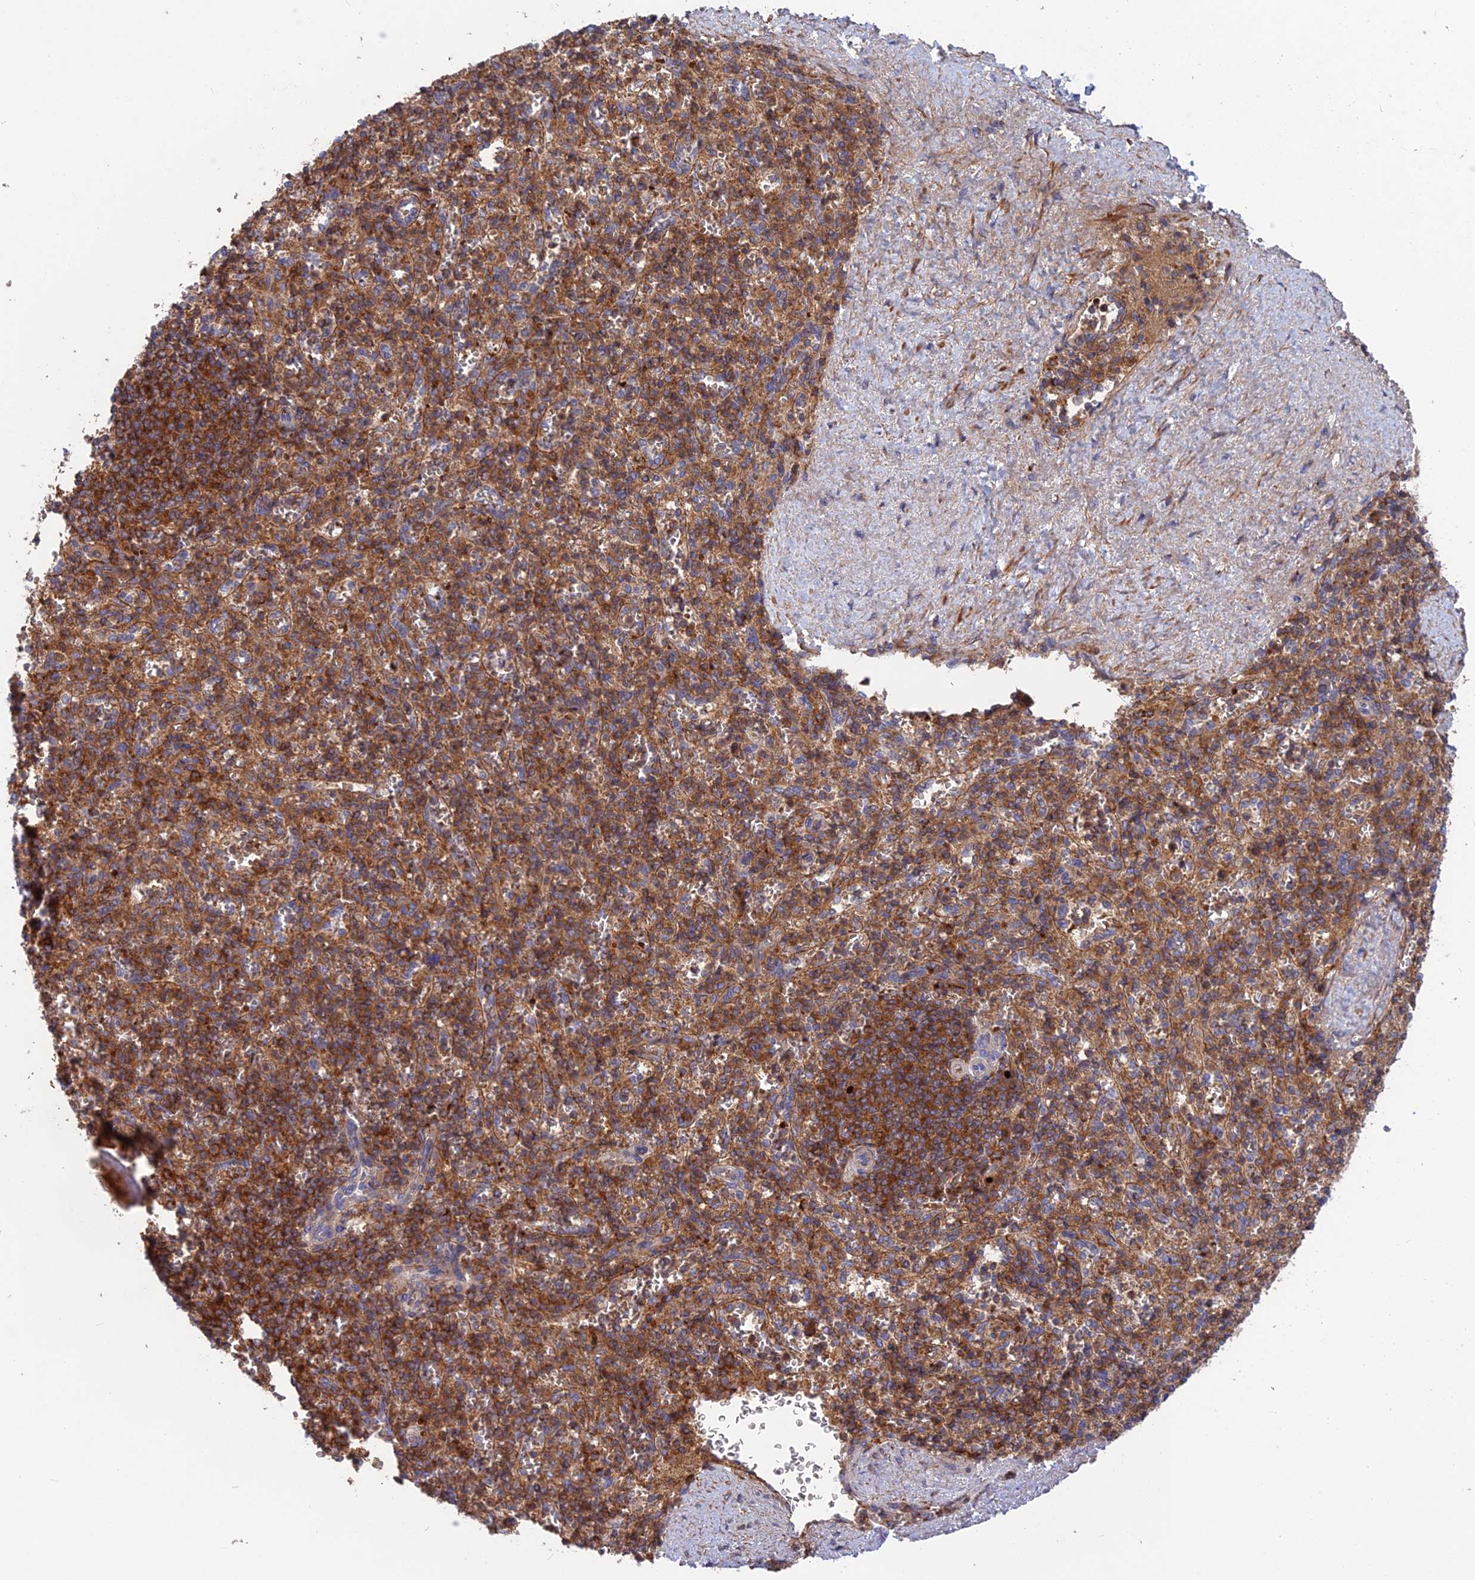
{"staining": {"intensity": "moderate", "quantity": ">75%", "location": "cytoplasmic/membranous"}, "tissue": "spleen", "cell_type": "Cells in red pulp", "image_type": "normal", "snomed": [{"axis": "morphology", "description": "Normal tissue, NOS"}, {"axis": "topography", "description": "Spleen"}], "caption": "A high-resolution histopathology image shows immunohistochemistry (IHC) staining of normal spleen, which demonstrates moderate cytoplasmic/membranous positivity in approximately >75% of cells in red pulp. (Brightfield microscopy of DAB IHC at high magnification).", "gene": "CPNE7", "patient": {"sex": "male", "age": 82}}